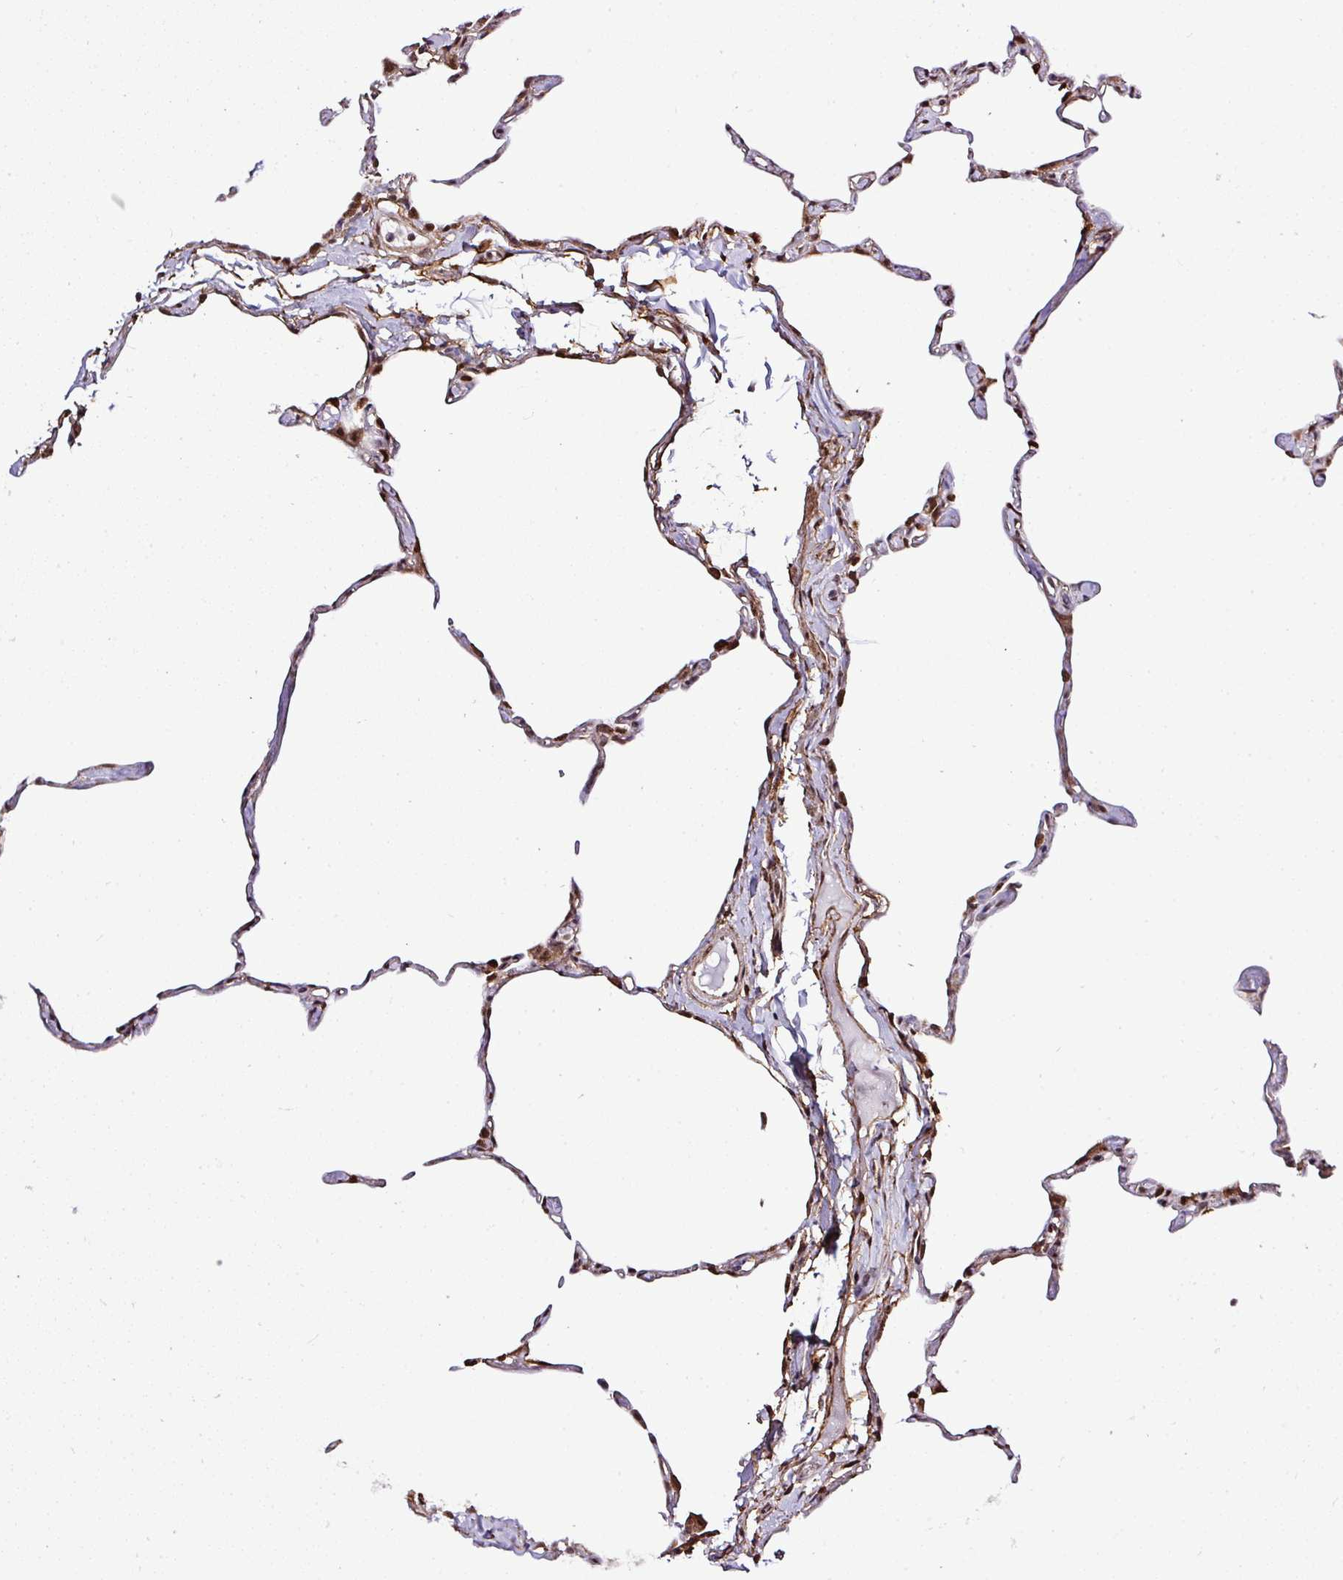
{"staining": {"intensity": "negative", "quantity": "none", "location": "none"}, "tissue": "lung", "cell_type": "Alveolar cells", "image_type": "normal", "snomed": [{"axis": "morphology", "description": "Normal tissue, NOS"}, {"axis": "topography", "description": "Lung"}], "caption": "Immunohistochemistry of normal human lung reveals no staining in alveolar cells. (DAB (3,3'-diaminobenzidine) immunohistochemistry, high magnification).", "gene": "FAM153A", "patient": {"sex": "male", "age": 65}}